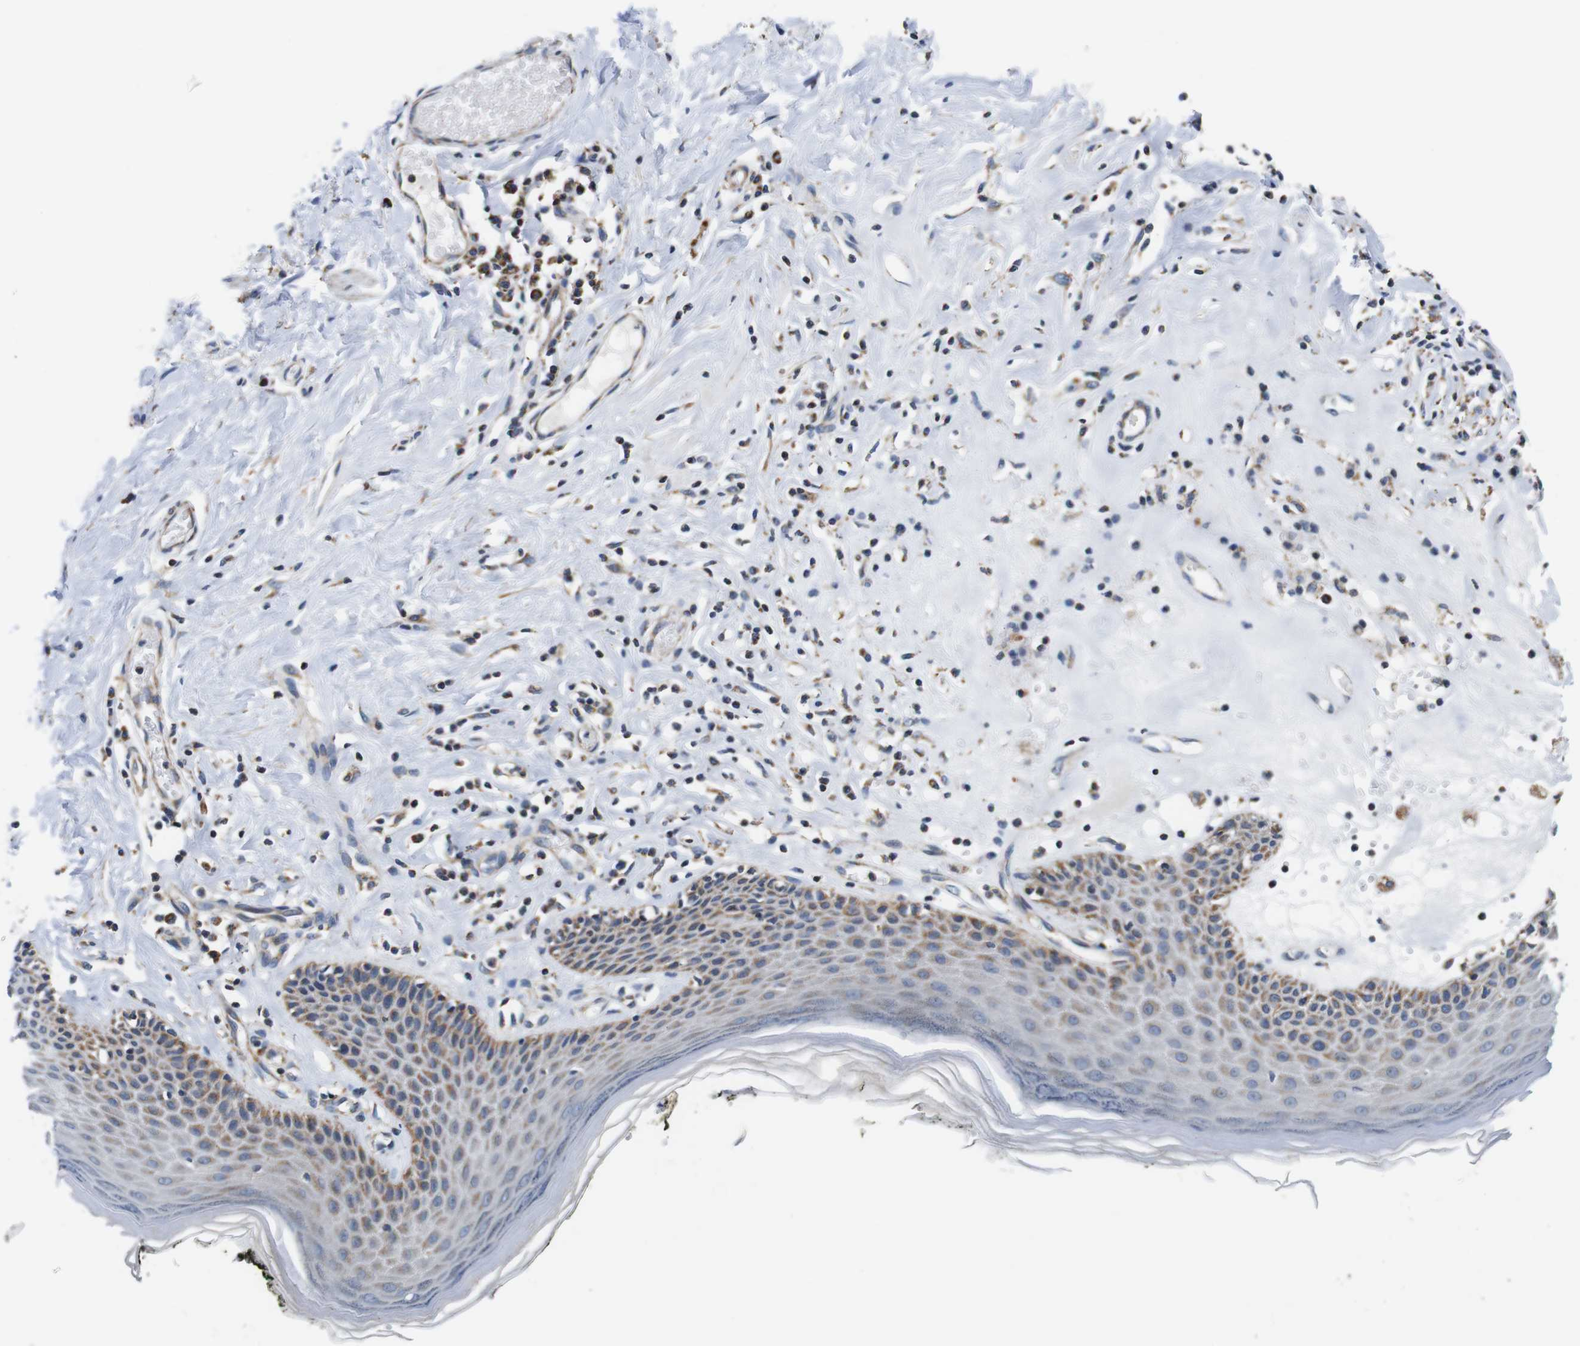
{"staining": {"intensity": "moderate", "quantity": "25%-75%", "location": "cytoplasmic/membranous"}, "tissue": "skin", "cell_type": "Epidermal cells", "image_type": "normal", "snomed": [{"axis": "morphology", "description": "Normal tissue, NOS"}, {"axis": "morphology", "description": "Inflammation, NOS"}, {"axis": "topography", "description": "Vulva"}], "caption": "Protein staining exhibits moderate cytoplasmic/membranous staining in approximately 25%-75% of epidermal cells in benign skin. (IHC, brightfield microscopy, high magnification).", "gene": "LRP4", "patient": {"sex": "female", "age": 84}}